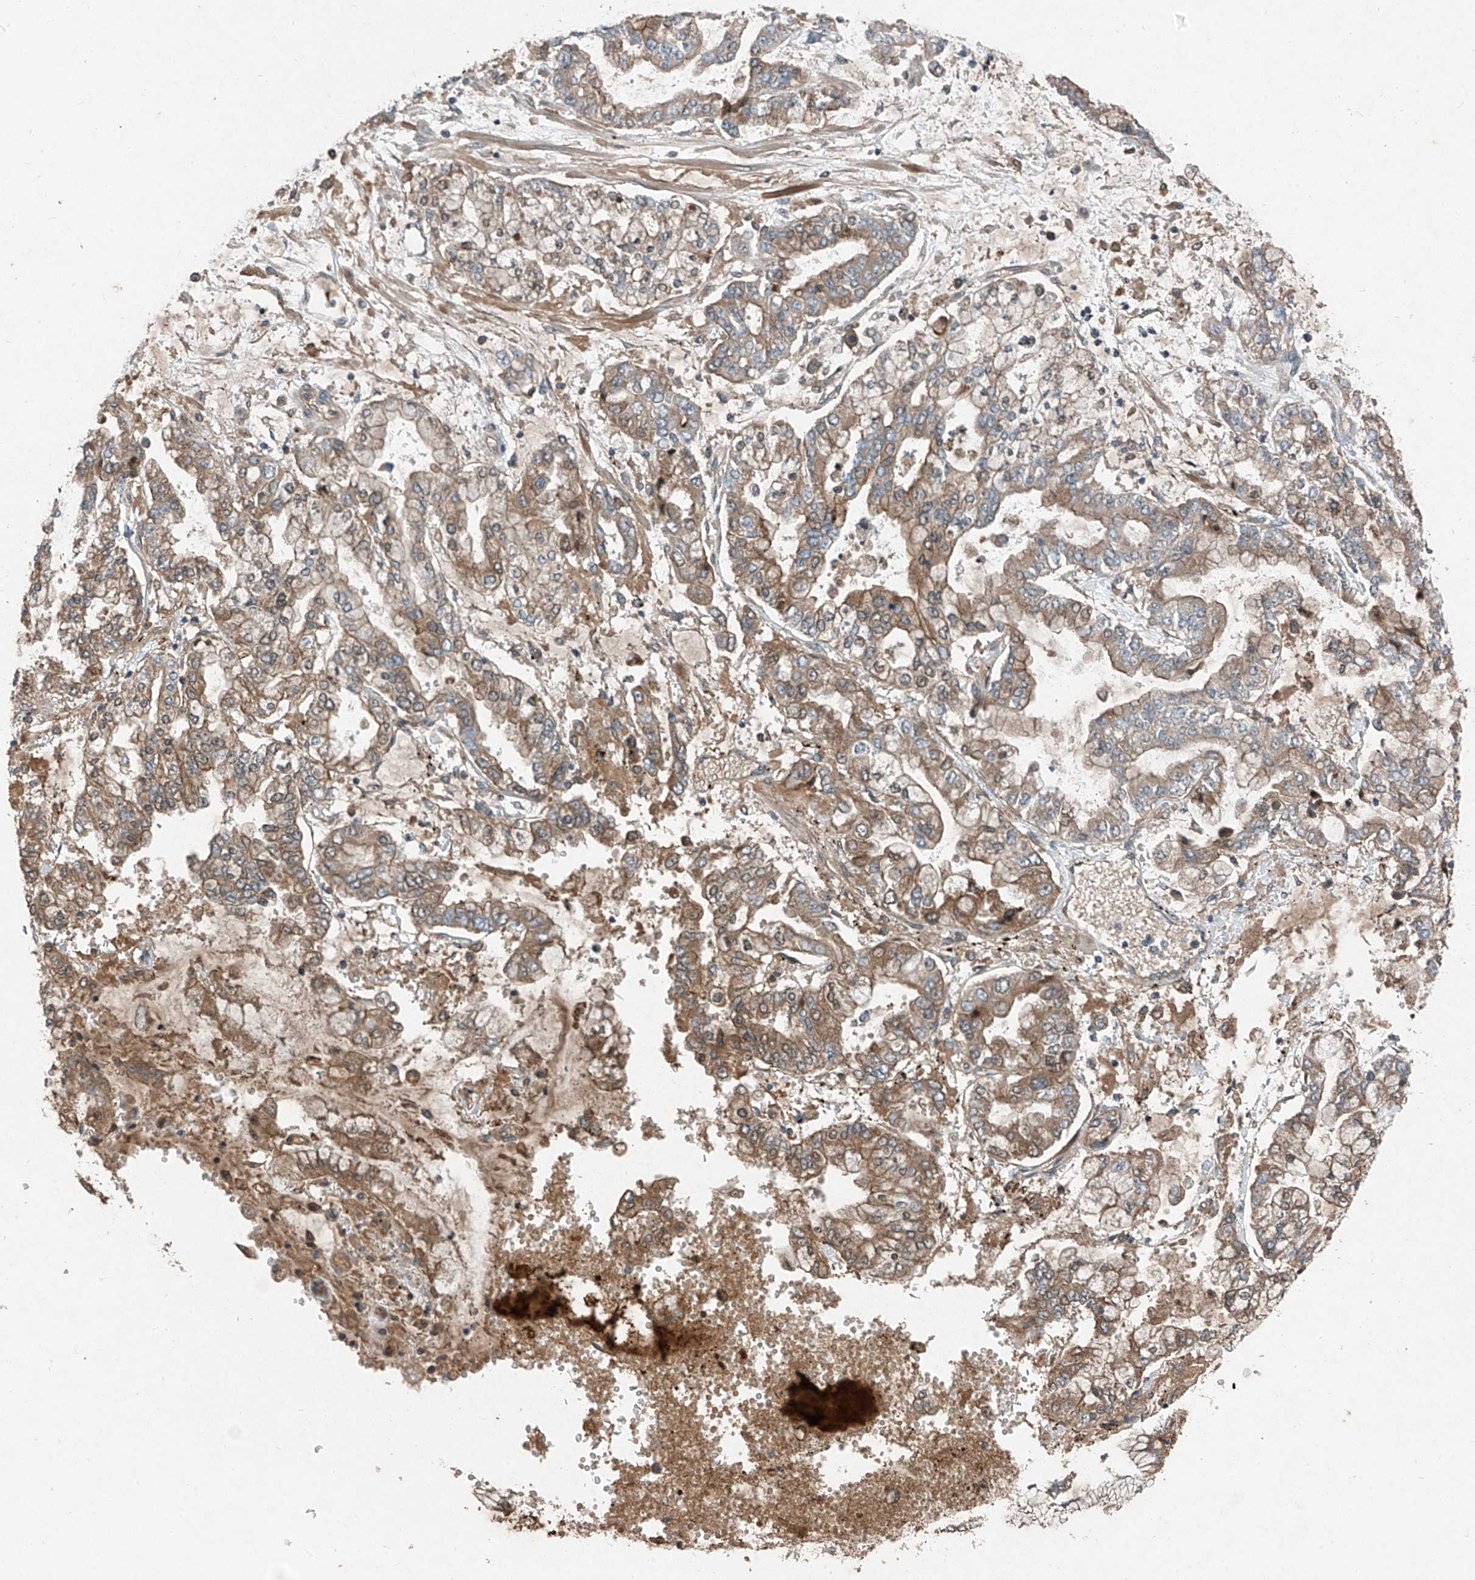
{"staining": {"intensity": "moderate", "quantity": ">75%", "location": "cytoplasmic/membranous"}, "tissue": "stomach cancer", "cell_type": "Tumor cells", "image_type": "cancer", "snomed": [{"axis": "morphology", "description": "Normal tissue, NOS"}, {"axis": "morphology", "description": "Adenocarcinoma, NOS"}, {"axis": "topography", "description": "Stomach, upper"}, {"axis": "topography", "description": "Stomach"}], "caption": "An immunohistochemistry image of tumor tissue is shown. Protein staining in brown shows moderate cytoplasmic/membranous positivity in adenocarcinoma (stomach) within tumor cells.", "gene": "FOXRED2", "patient": {"sex": "male", "age": 76}}